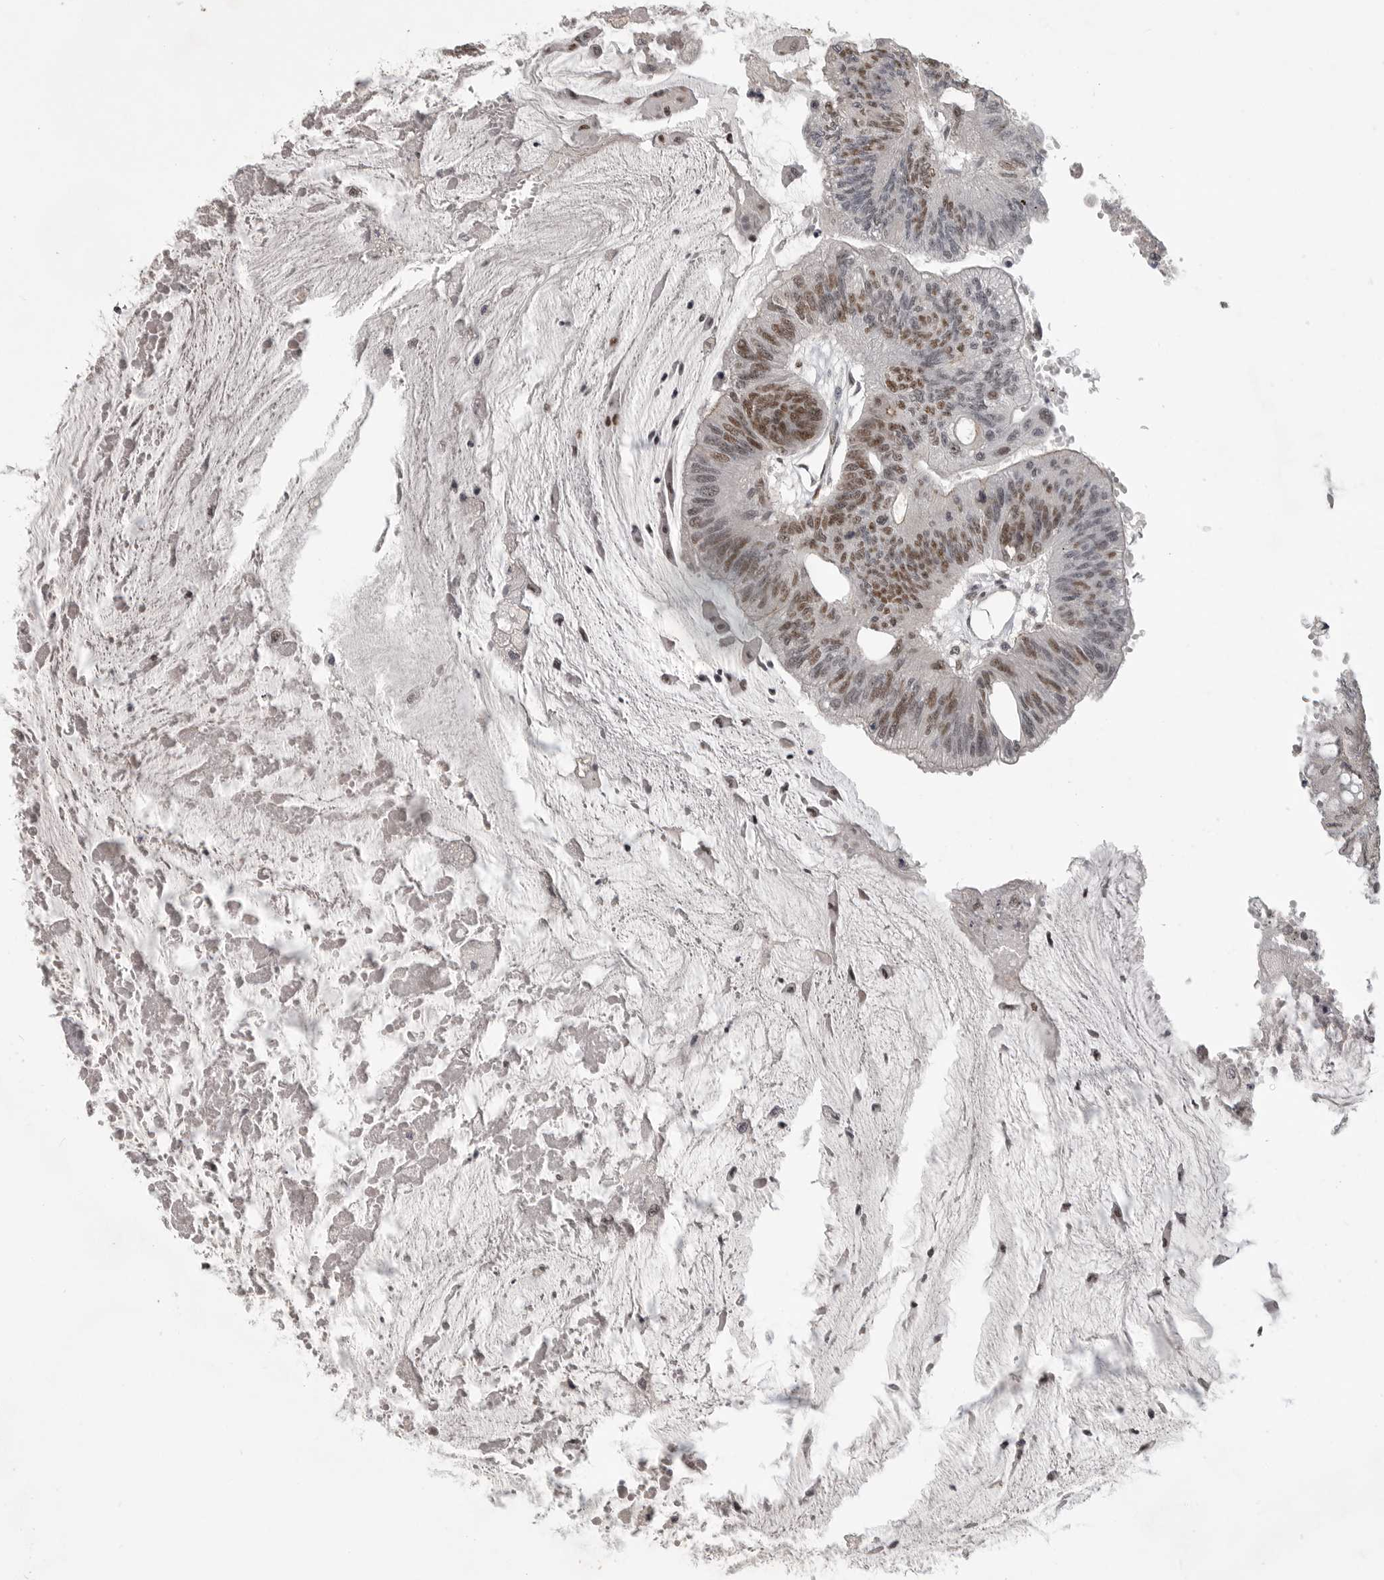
{"staining": {"intensity": "moderate", "quantity": ">75%", "location": "nuclear"}, "tissue": "colorectal cancer", "cell_type": "Tumor cells", "image_type": "cancer", "snomed": [{"axis": "morphology", "description": "Adenoma, NOS"}, {"axis": "morphology", "description": "Adenocarcinoma, NOS"}, {"axis": "topography", "description": "Colon"}], "caption": "Brown immunohistochemical staining in colorectal cancer (adenocarcinoma) demonstrates moderate nuclear positivity in approximately >75% of tumor cells.", "gene": "CBLL1", "patient": {"sex": "male", "age": 79}}